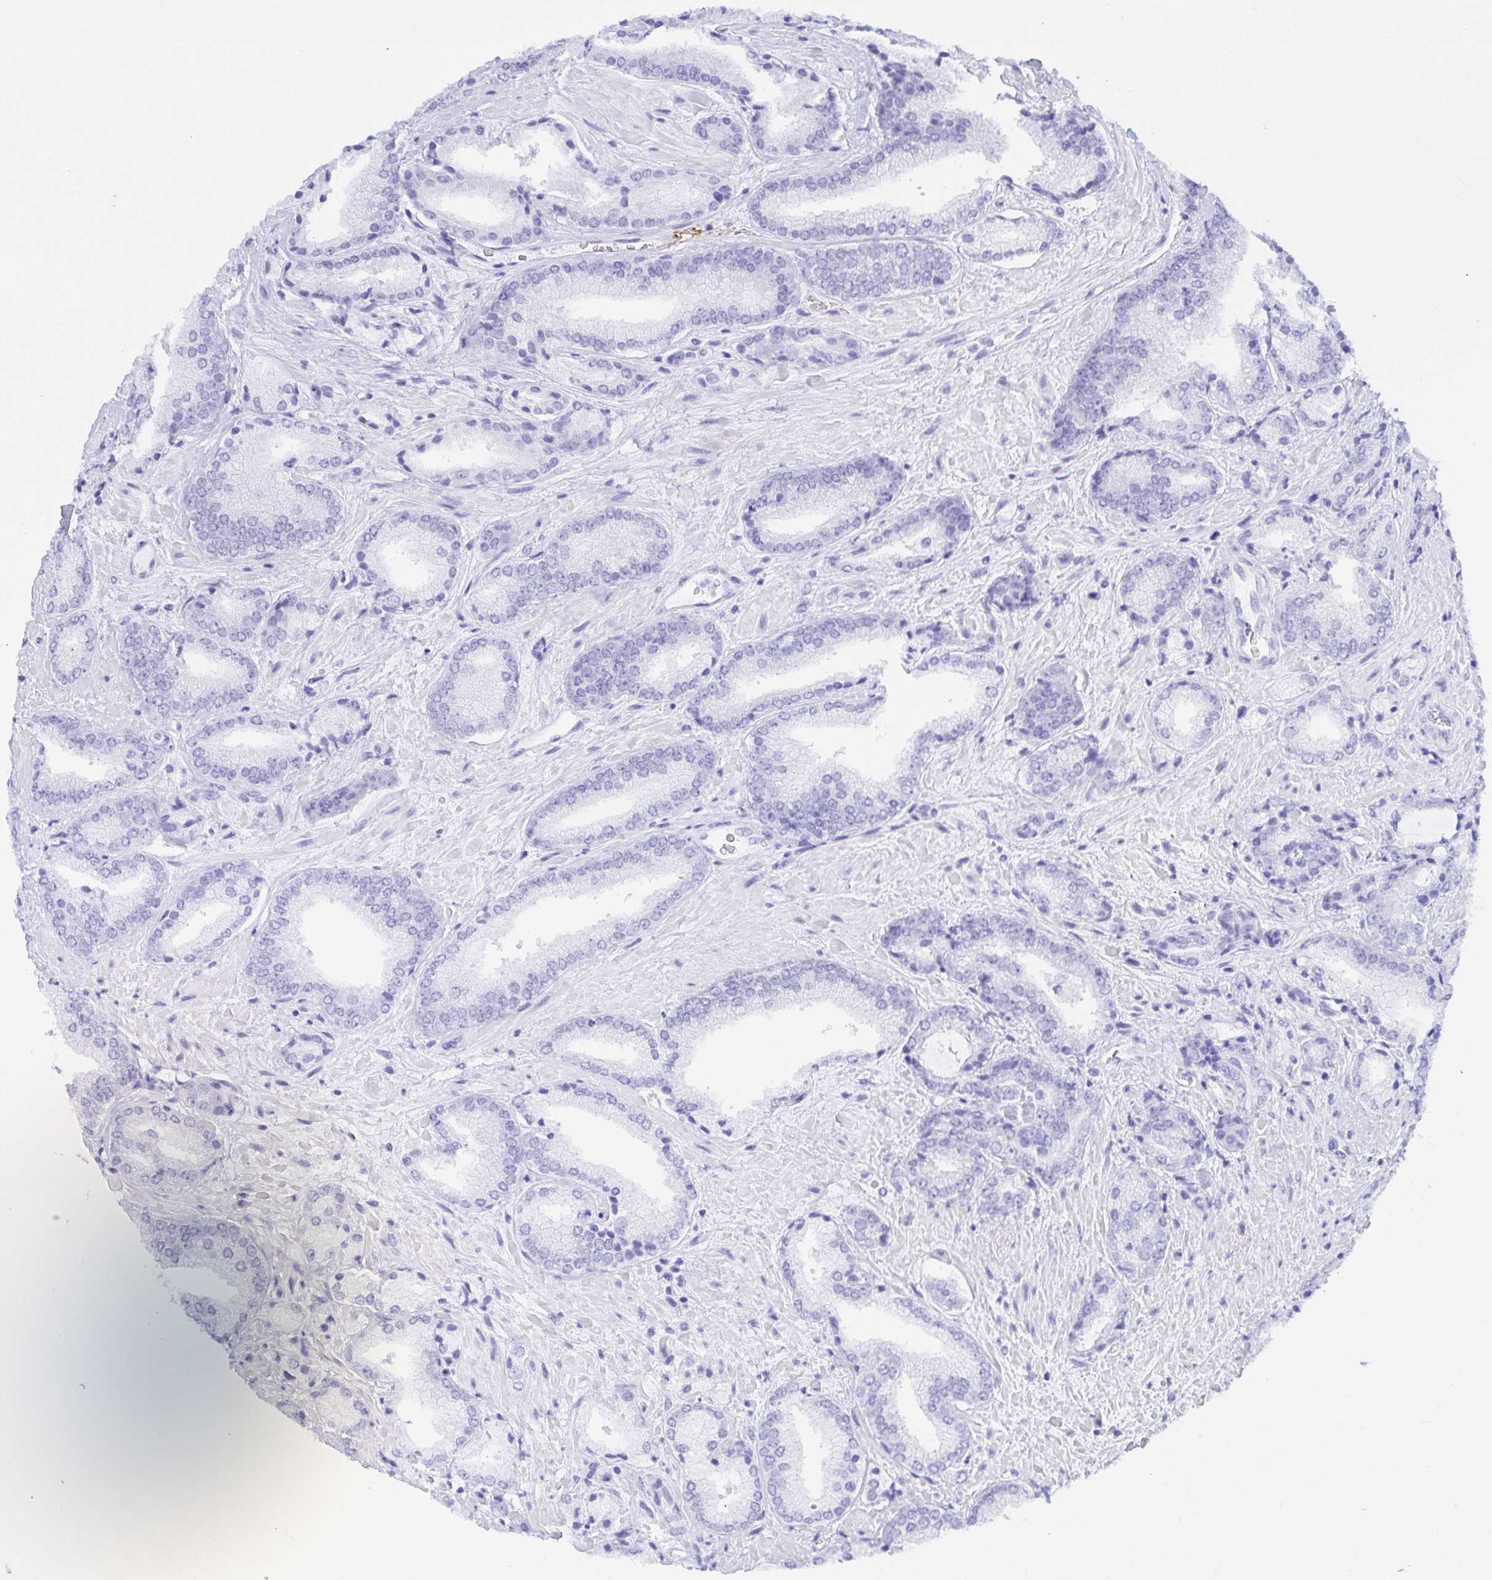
{"staining": {"intensity": "negative", "quantity": "none", "location": "none"}, "tissue": "prostate cancer", "cell_type": "Tumor cells", "image_type": "cancer", "snomed": [{"axis": "morphology", "description": "Adenocarcinoma, High grade"}, {"axis": "topography", "description": "Prostate"}], "caption": "Histopathology image shows no protein expression in tumor cells of prostate high-grade adenocarcinoma tissue.", "gene": "ANK1", "patient": {"sex": "male", "age": 56}}